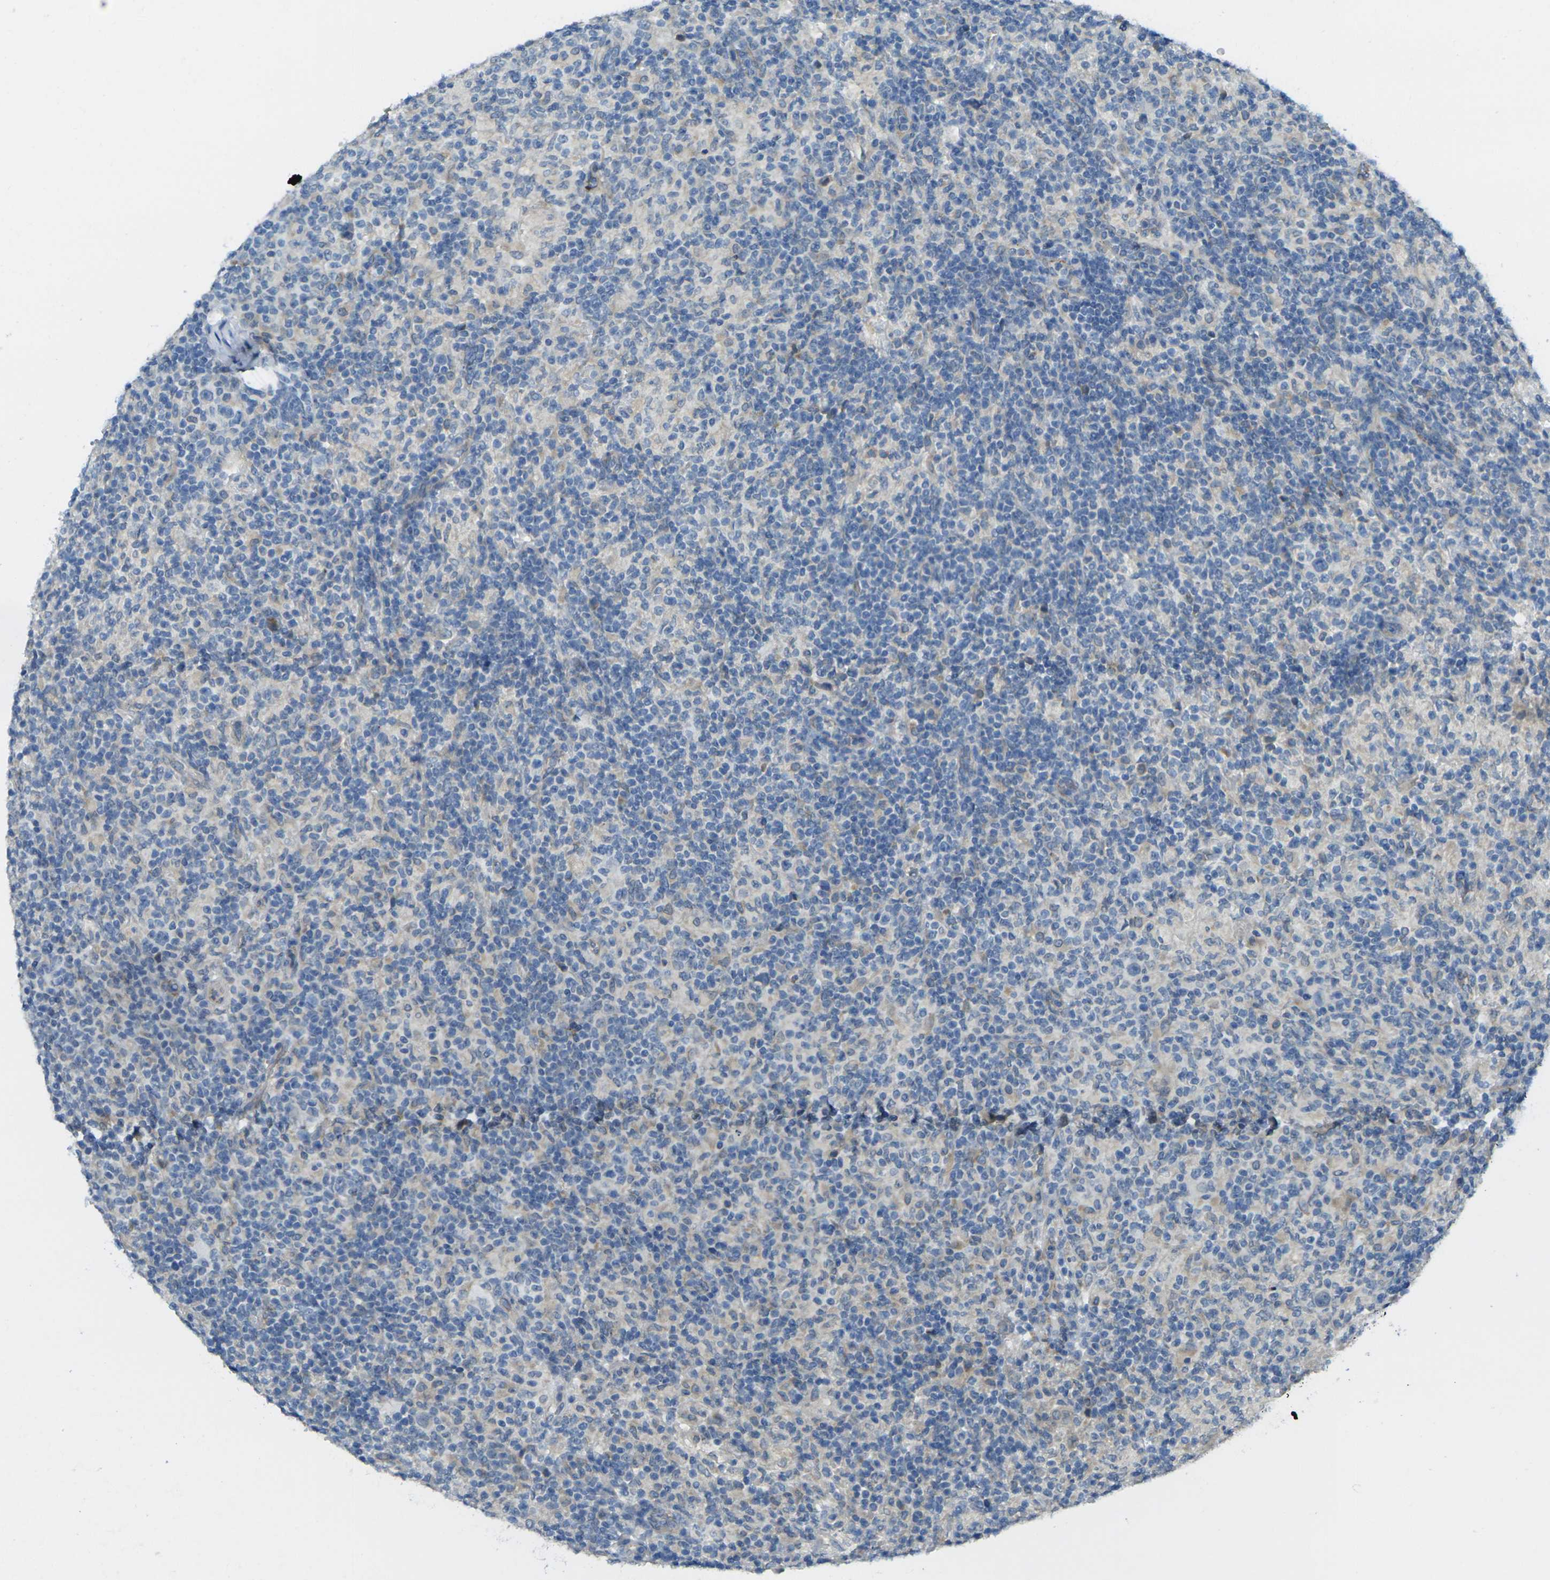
{"staining": {"intensity": "weak", "quantity": "<25%", "location": "cytoplasmic/membranous"}, "tissue": "lymphoma", "cell_type": "Tumor cells", "image_type": "cancer", "snomed": [{"axis": "morphology", "description": "Hodgkin's disease, NOS"}, {"axis": "topography", "description": "Lymph node"}], "caption": "High magnification brightfield microscopy of Hodgkin's disease stained with DAB (brown) and counterstained with hematoxylin (blue): tumor cells show no significant positivity.", "gene": "RHBDD1", "patient": {"sex": "male", "age": 70}}